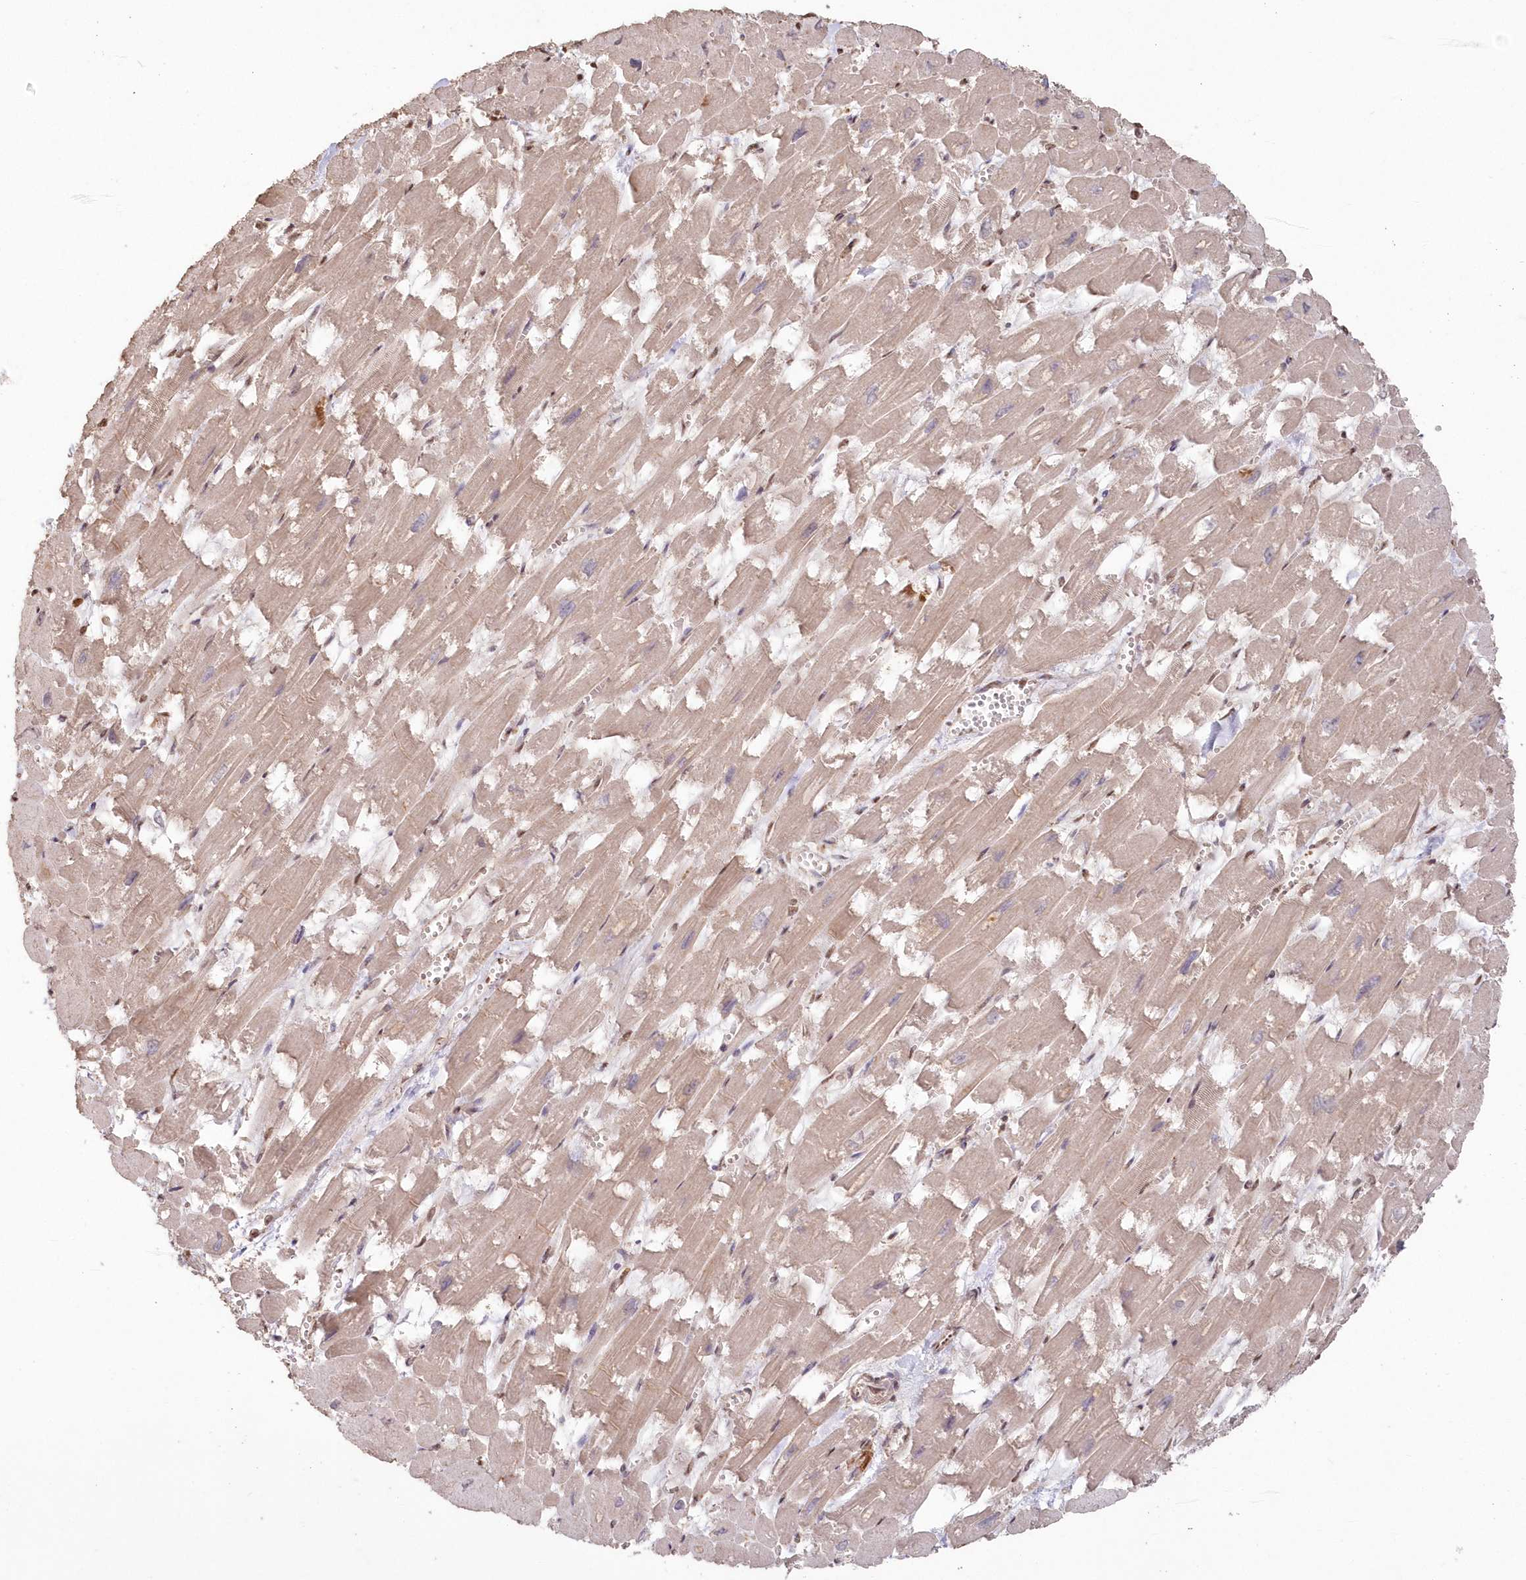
{"staining": {"intensity": "weak", "quantity": ">75%", "location": "cytoplasmic/membranous"}, "tissue": "heart muscle", "cell_type": "Cardiomyocytes", "image_type": "normal", "snomed": [{"axis": "morphology", "description": "Normal tissue, NOS"}, {"axis": "topography", "description": "Heart"}], "caption": "Protein staining of normal heart muscle exhibits weak cytoplasmic/membranous staining in approximately >75% of cardiomyocytes.", "gene": "PDS5A", "patient": {"sex": "male", "age": 54}}